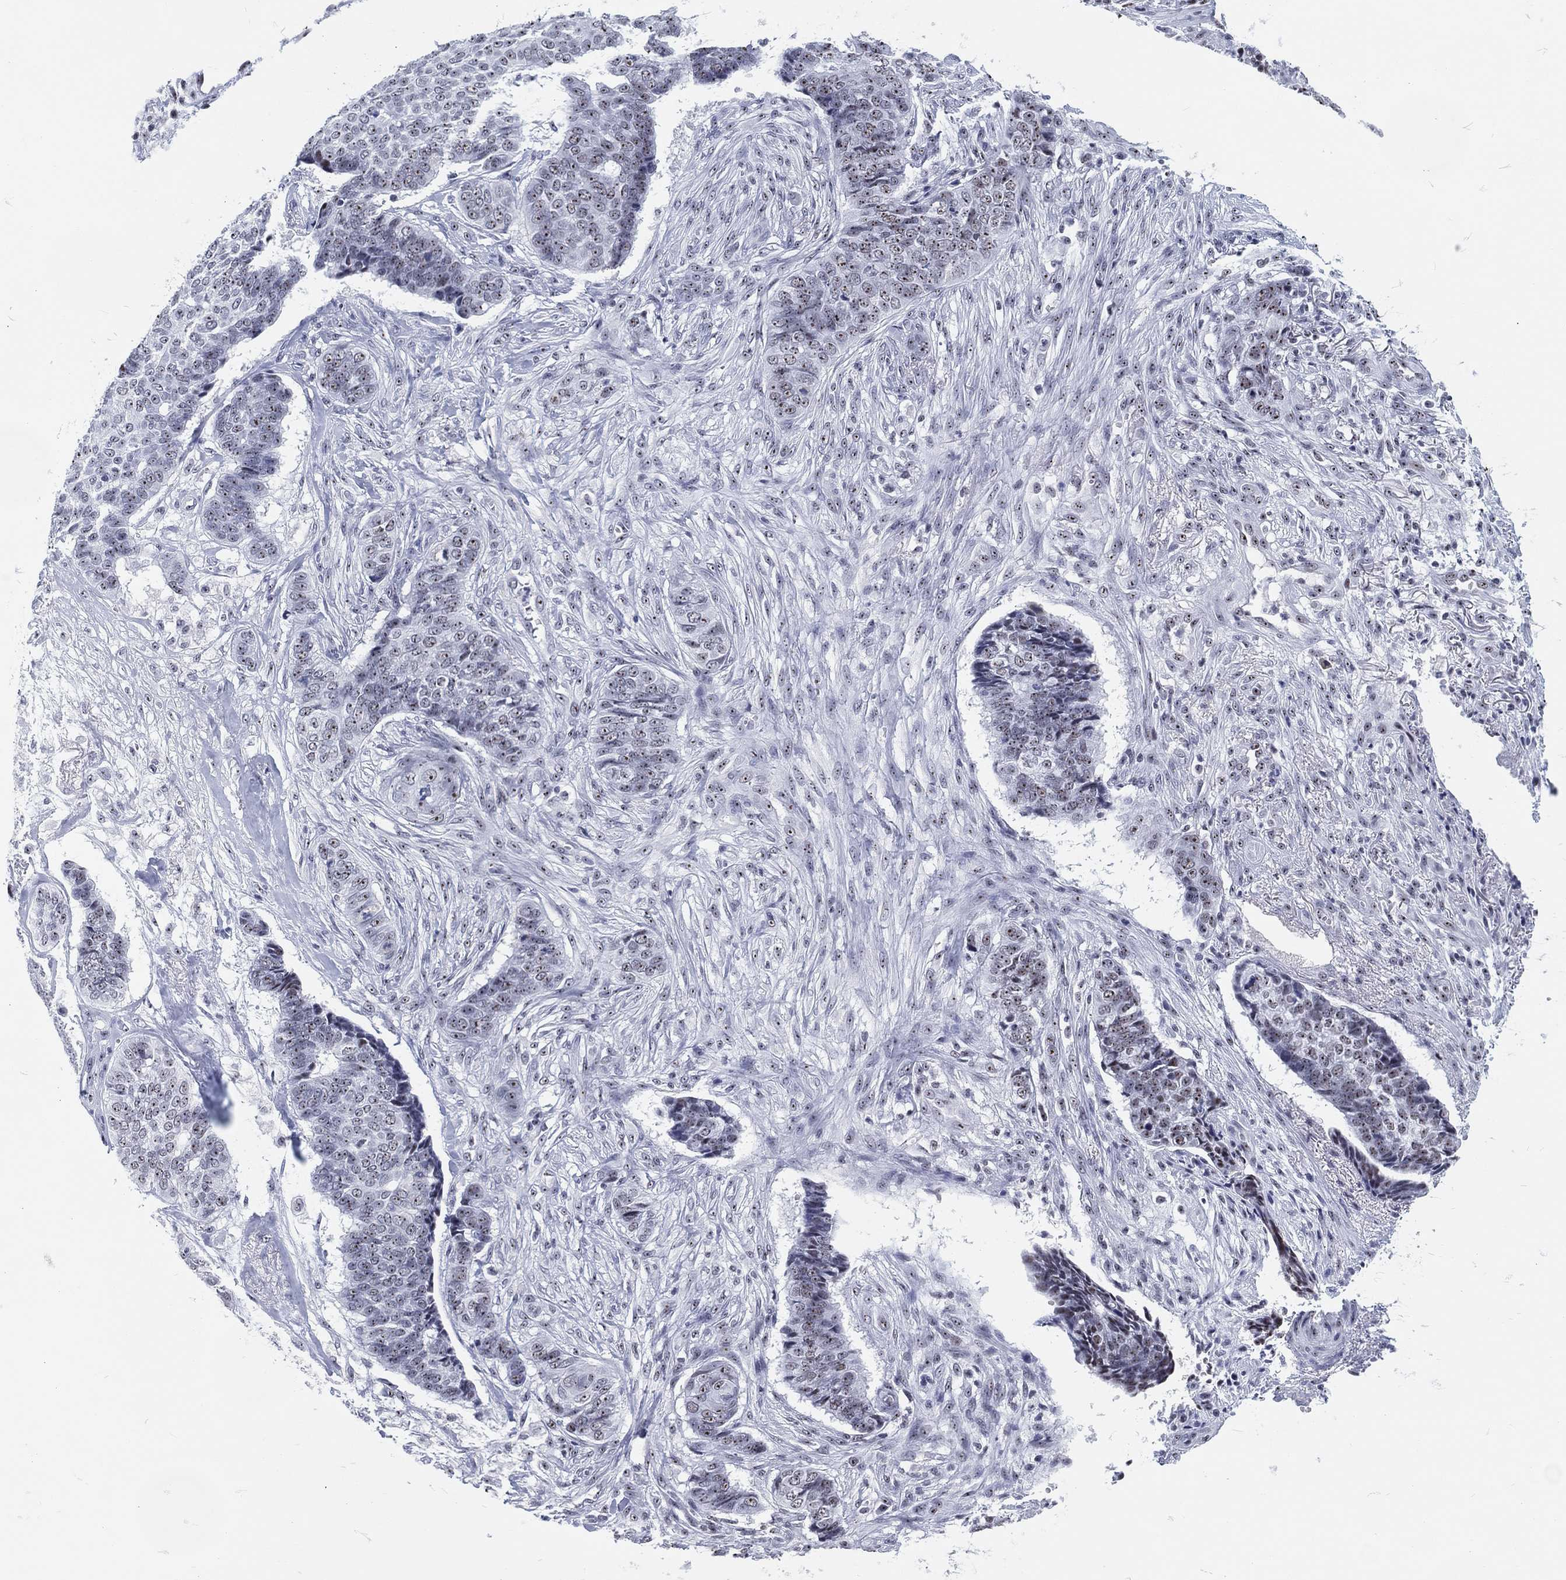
{"staining": {"intensity": "negative", "quantity": "none", "location": "none"}, "tissue": "skin cancer", "cell_type": "Tumor cells", "image_type": "cancer", "snomed": [{"axis": "morphology", "description": "Basal cell carcinoma"}, {"axis": "topography", "description": "Skin"}], "caption": "Immunohistochemistry histopathology image of neoplastic tissue: human skin cancer stained with DAB reveals no significant protein expression in tumor cells.", "gene": "MAPK8IP1", "patient": {"sex": "male", "age": 86}}